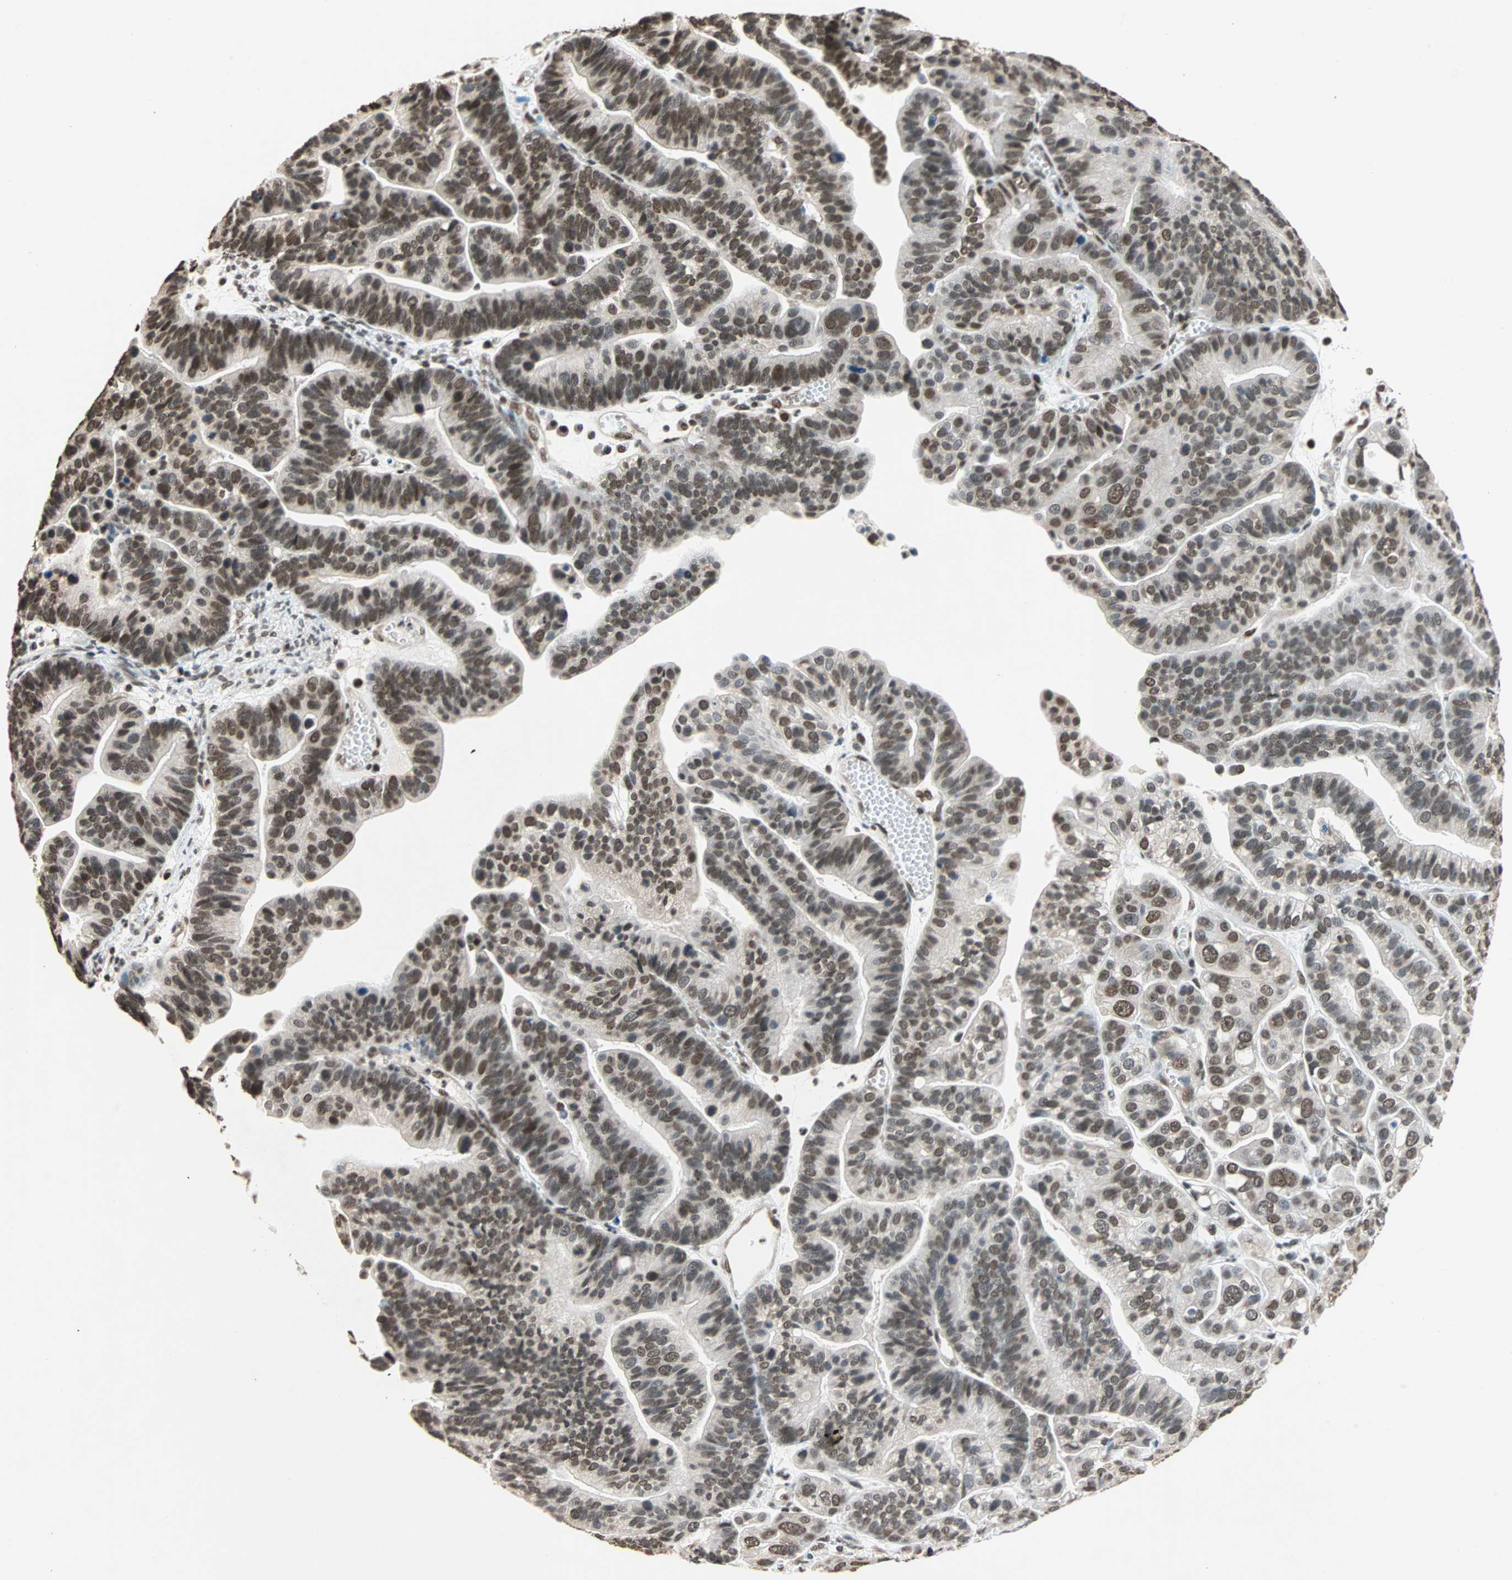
{"staining": {"intensity": "strong", "quantity": ">75%", "location": "nuclear"}, "tissue": "ovarian cancer", "cell_type": "Tumor cells", "image_type": "cancer", "snomed": [{"axis": "morphology", "description": "Cystadenocarcinoma, serous, NOS"}, {"axis": "topography", "description": "Ovary"}], "caption": "Protein staining of ovarian cancer (serous cystadenocarcinoma) tissue displays strong nuclear positivity in approximately >75% of tumor cells. (brown staining indicates protein expression, while blue staining denotes nuclei).", "gene": "DAZAP1", "patient": {"sex": "female", "age": 56}}